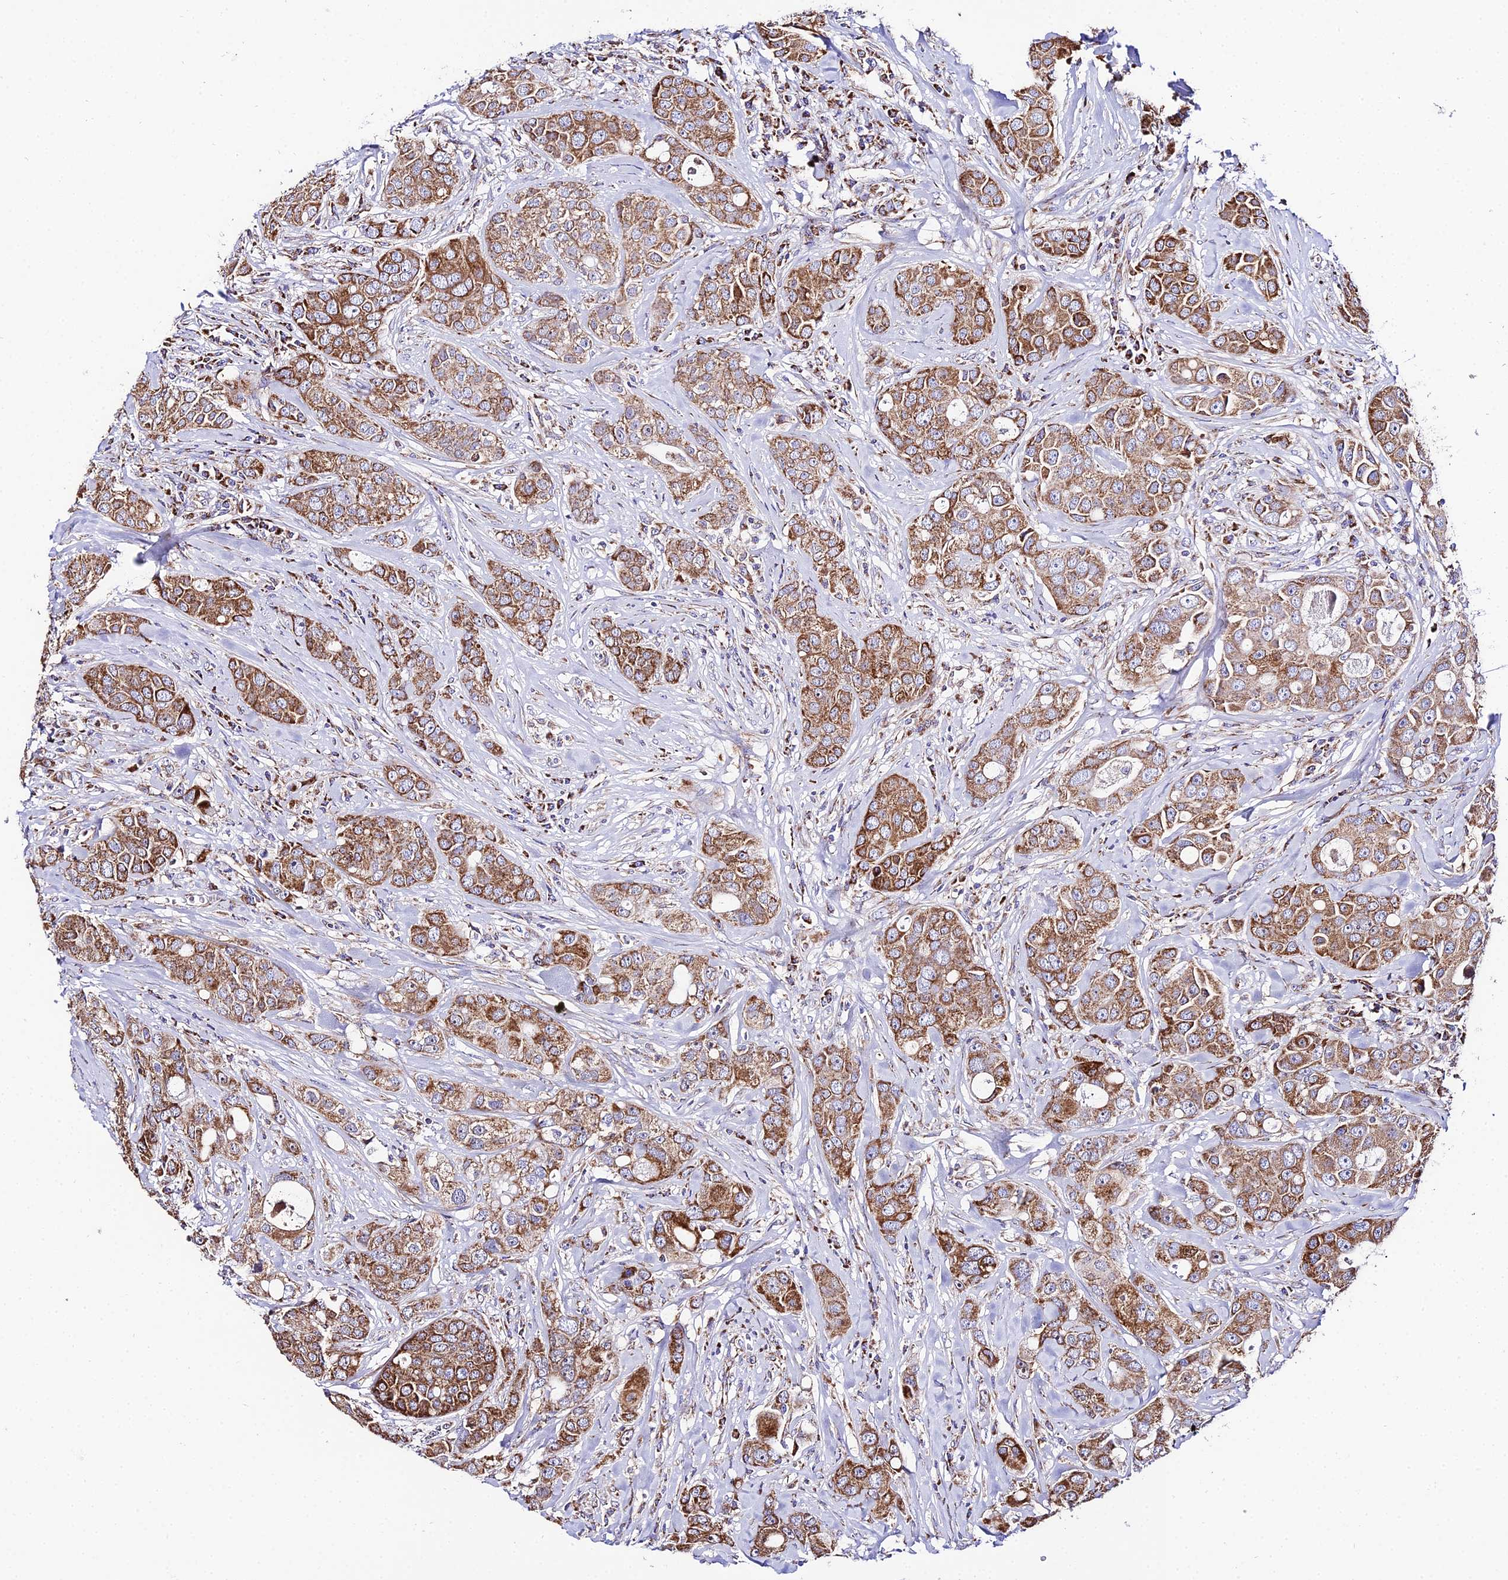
{"staining": {"intensity": "strong", "quantity": ">75%", "location": "cytoplasmic/membranous"}, "tissue": "breast cancer", "cell_type": "Tumor cells", "image_type": "cancer", "snomed": [{"axis": "morphology", "description": "Duct carcinoma"}, {"axis": "topography", "description": "Breast"}], "caption": "Immunohistochemistry (IHC) histopathology image of human breast intraductal carcinoma stained for a protein (brown), which demonstrates high levels of strong cytoplasmic/membranous staining in approximately >75% of tumor cells.", "gene": "OCIAD1", "patient": {"sex": "female", "age": 43}}